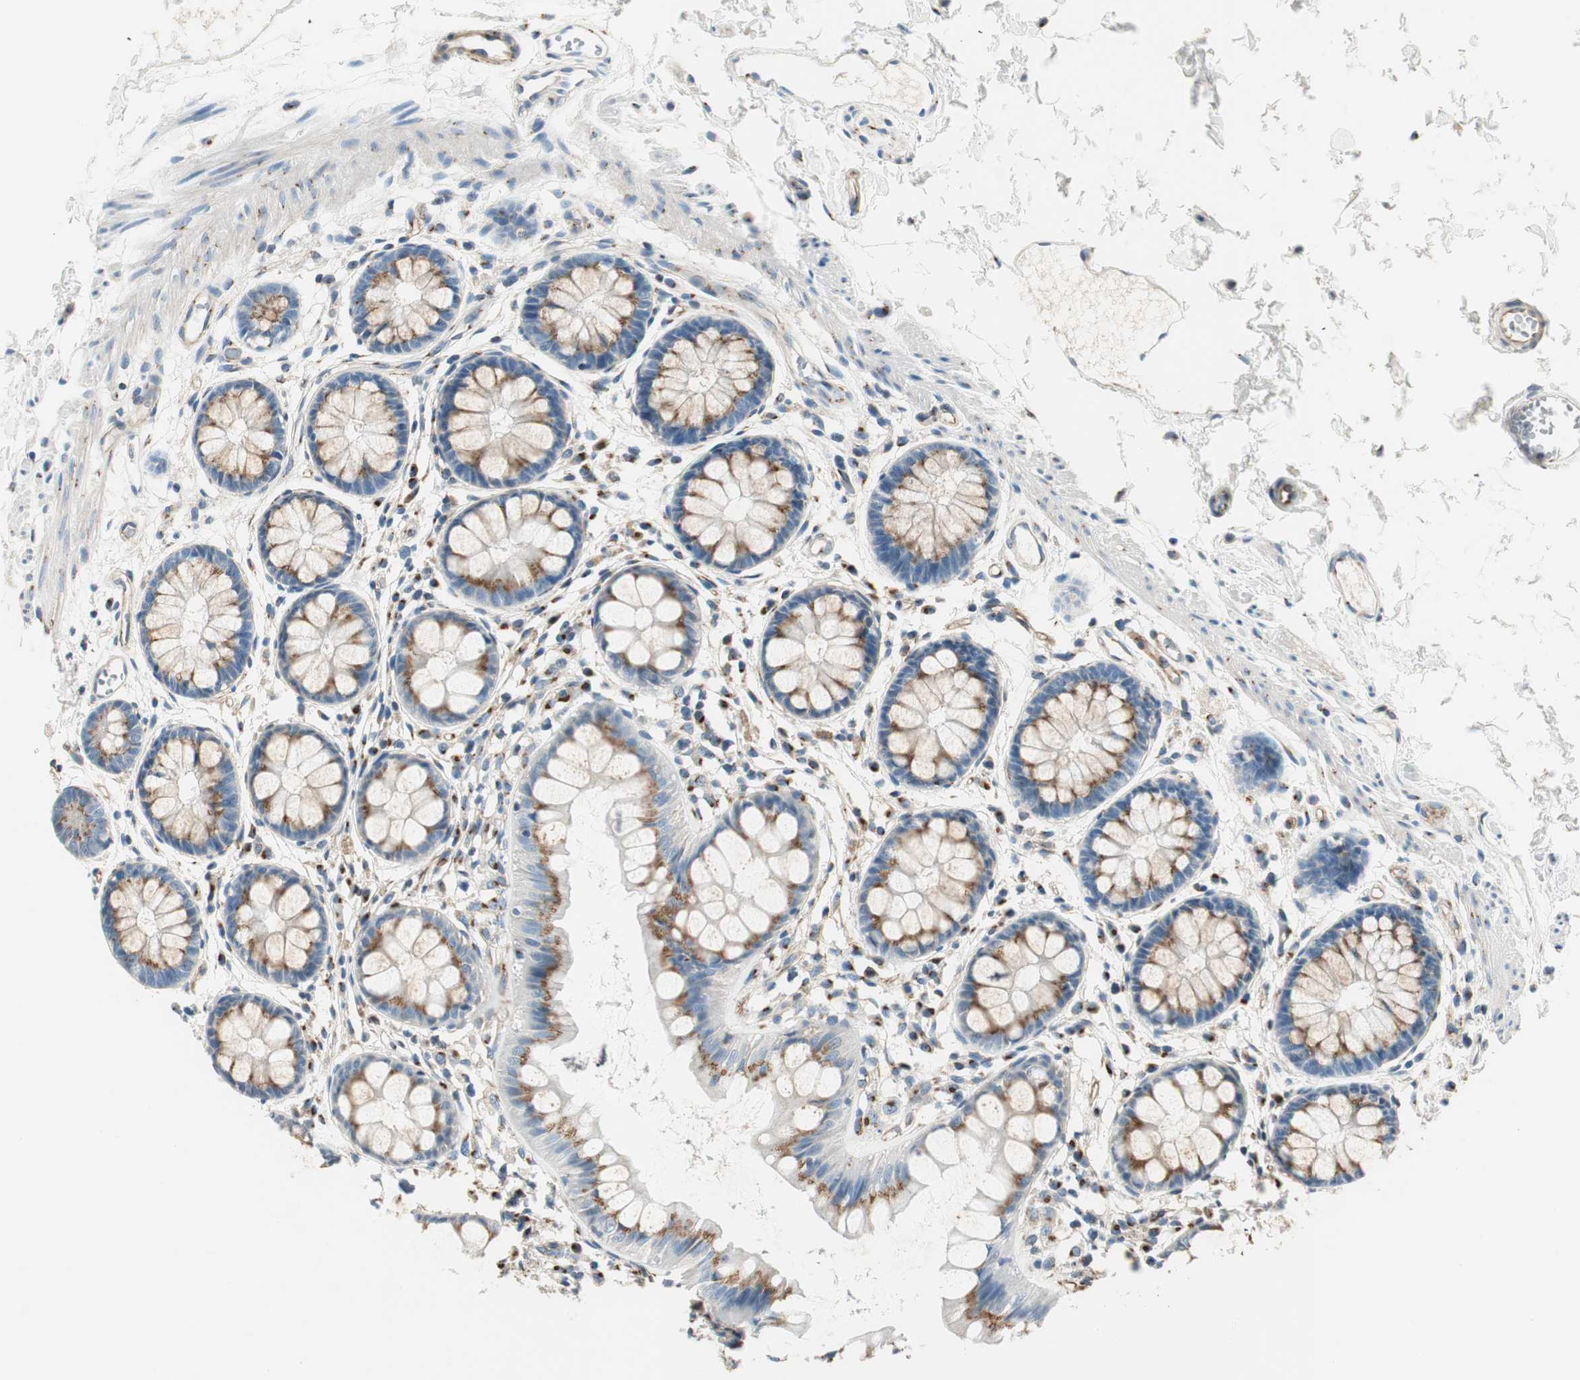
{"staining": {"intensity": "moderate", "quantity": ">75%", "location": "cytoplasmic/membranous"}, "tissue": "rectum", "cell_type": "Glandular cells", "image_type": "normal", "snomed": [{"axis": "morphology", "description": "Normal tissue, NOS"}, {"axis": "topography", "description": "Rectum"}], "caption": "Protein expression analysis of normal human rectum reveals moderate cytoplasmic/membranous expression in about >75% of glandular cells. (DAB (3,3'-diaminobenzidine) IHC with brightfield microscopy, high magnification).", "gene": "TMF1", "patient": {"sex": "female", "age": 66}}